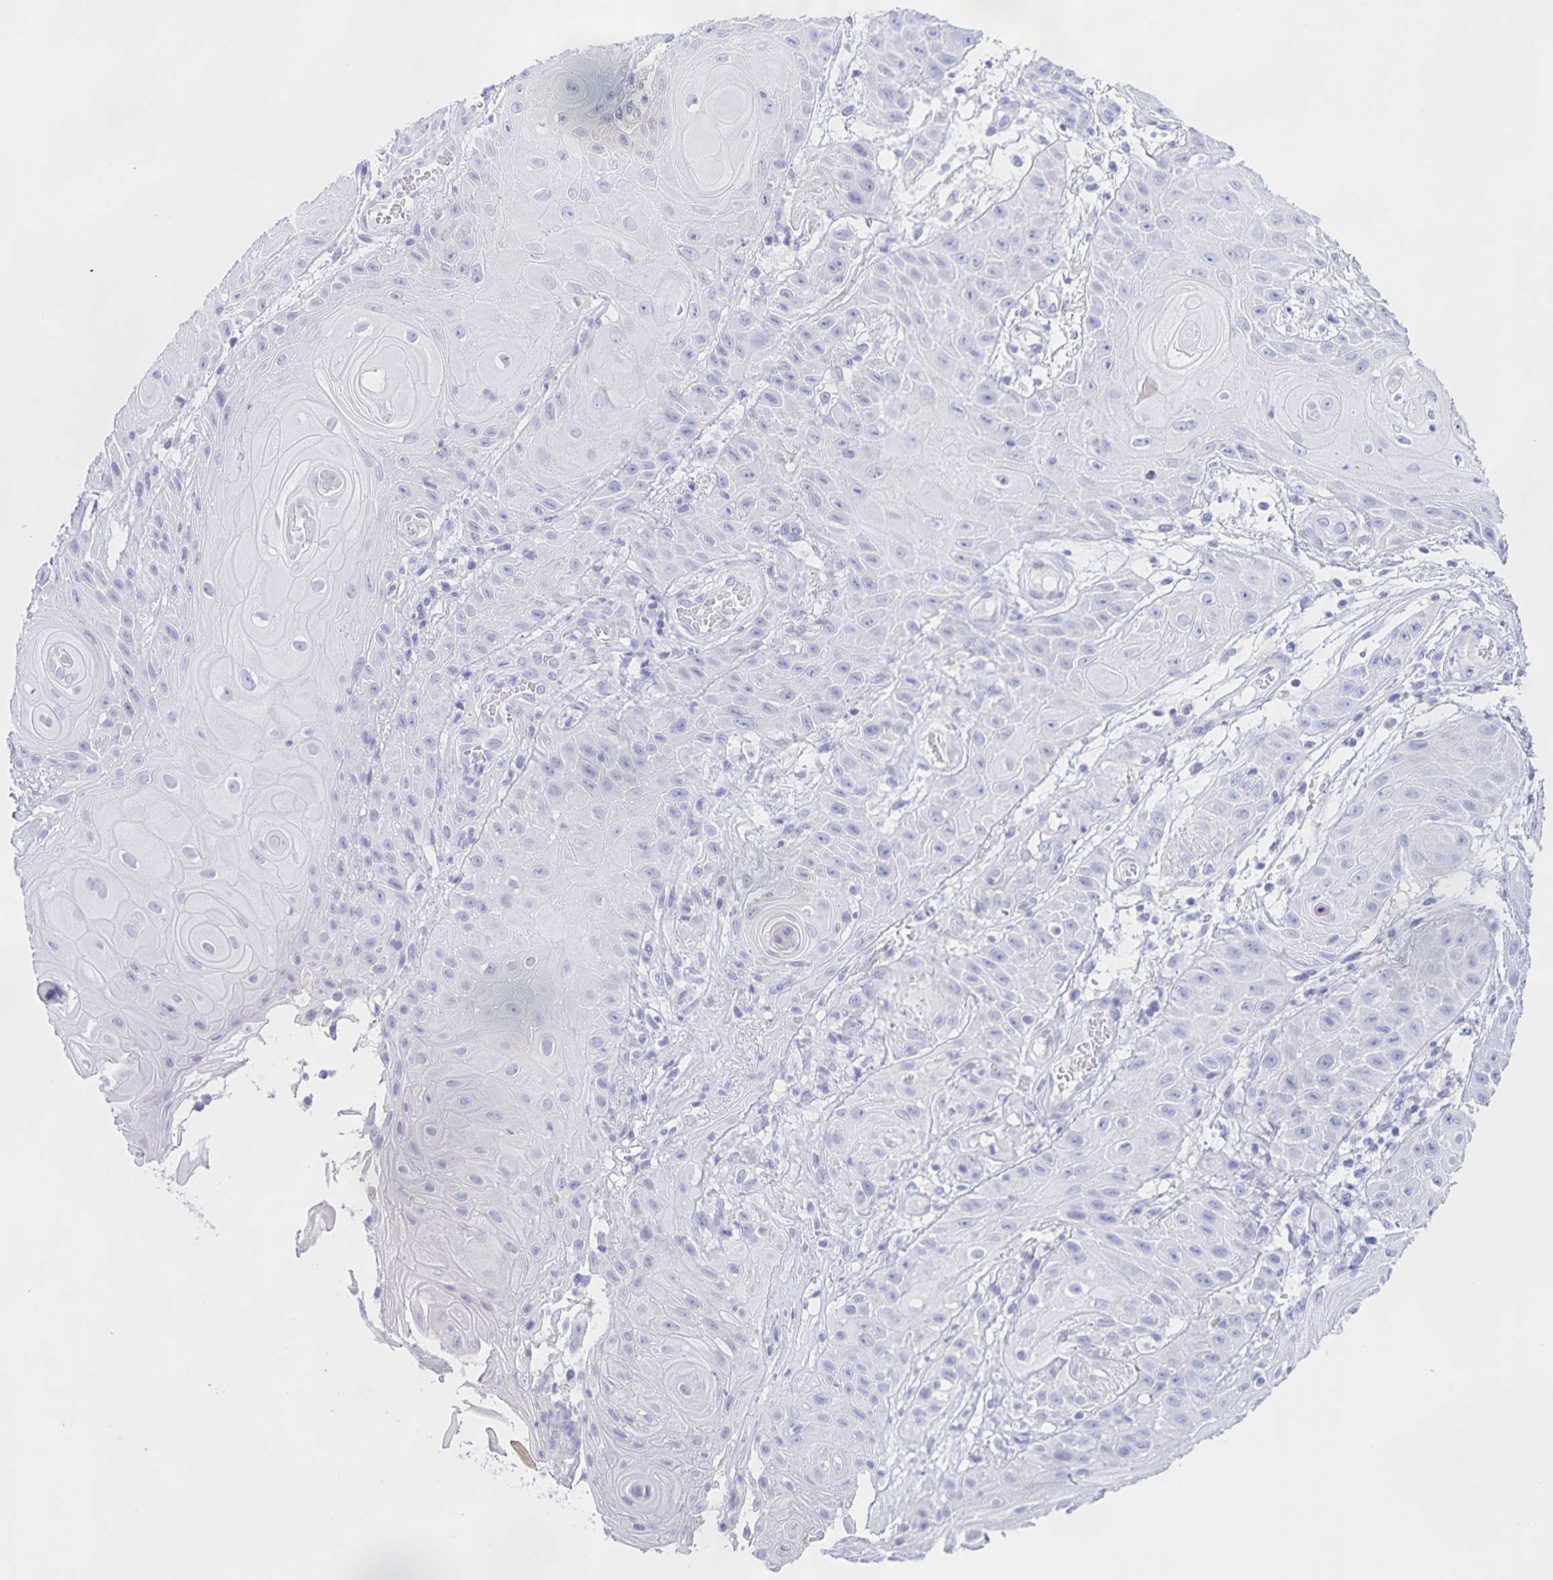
{"staining": {"intensity": "negative", "quantity": "none", "location": "none"}, "tissue": "skin cancer", "cell_type": "Tumor cells", "image_type": "cancer", "snomed": [{"axis": "morphology", "description": "Squamous cell carcinoma, NOS"}, {"axis": "topography", "description": "Skin"}], "caption": "Tumor cells show no significant protein positivity in squamous cell carcinoma (skin). The staining is performed using DAB brown chromogen with nuclei counter-stained in using hematoxylin.", "gene": "CATSPER4", "patient": {"sex": "male", "age": 62}}